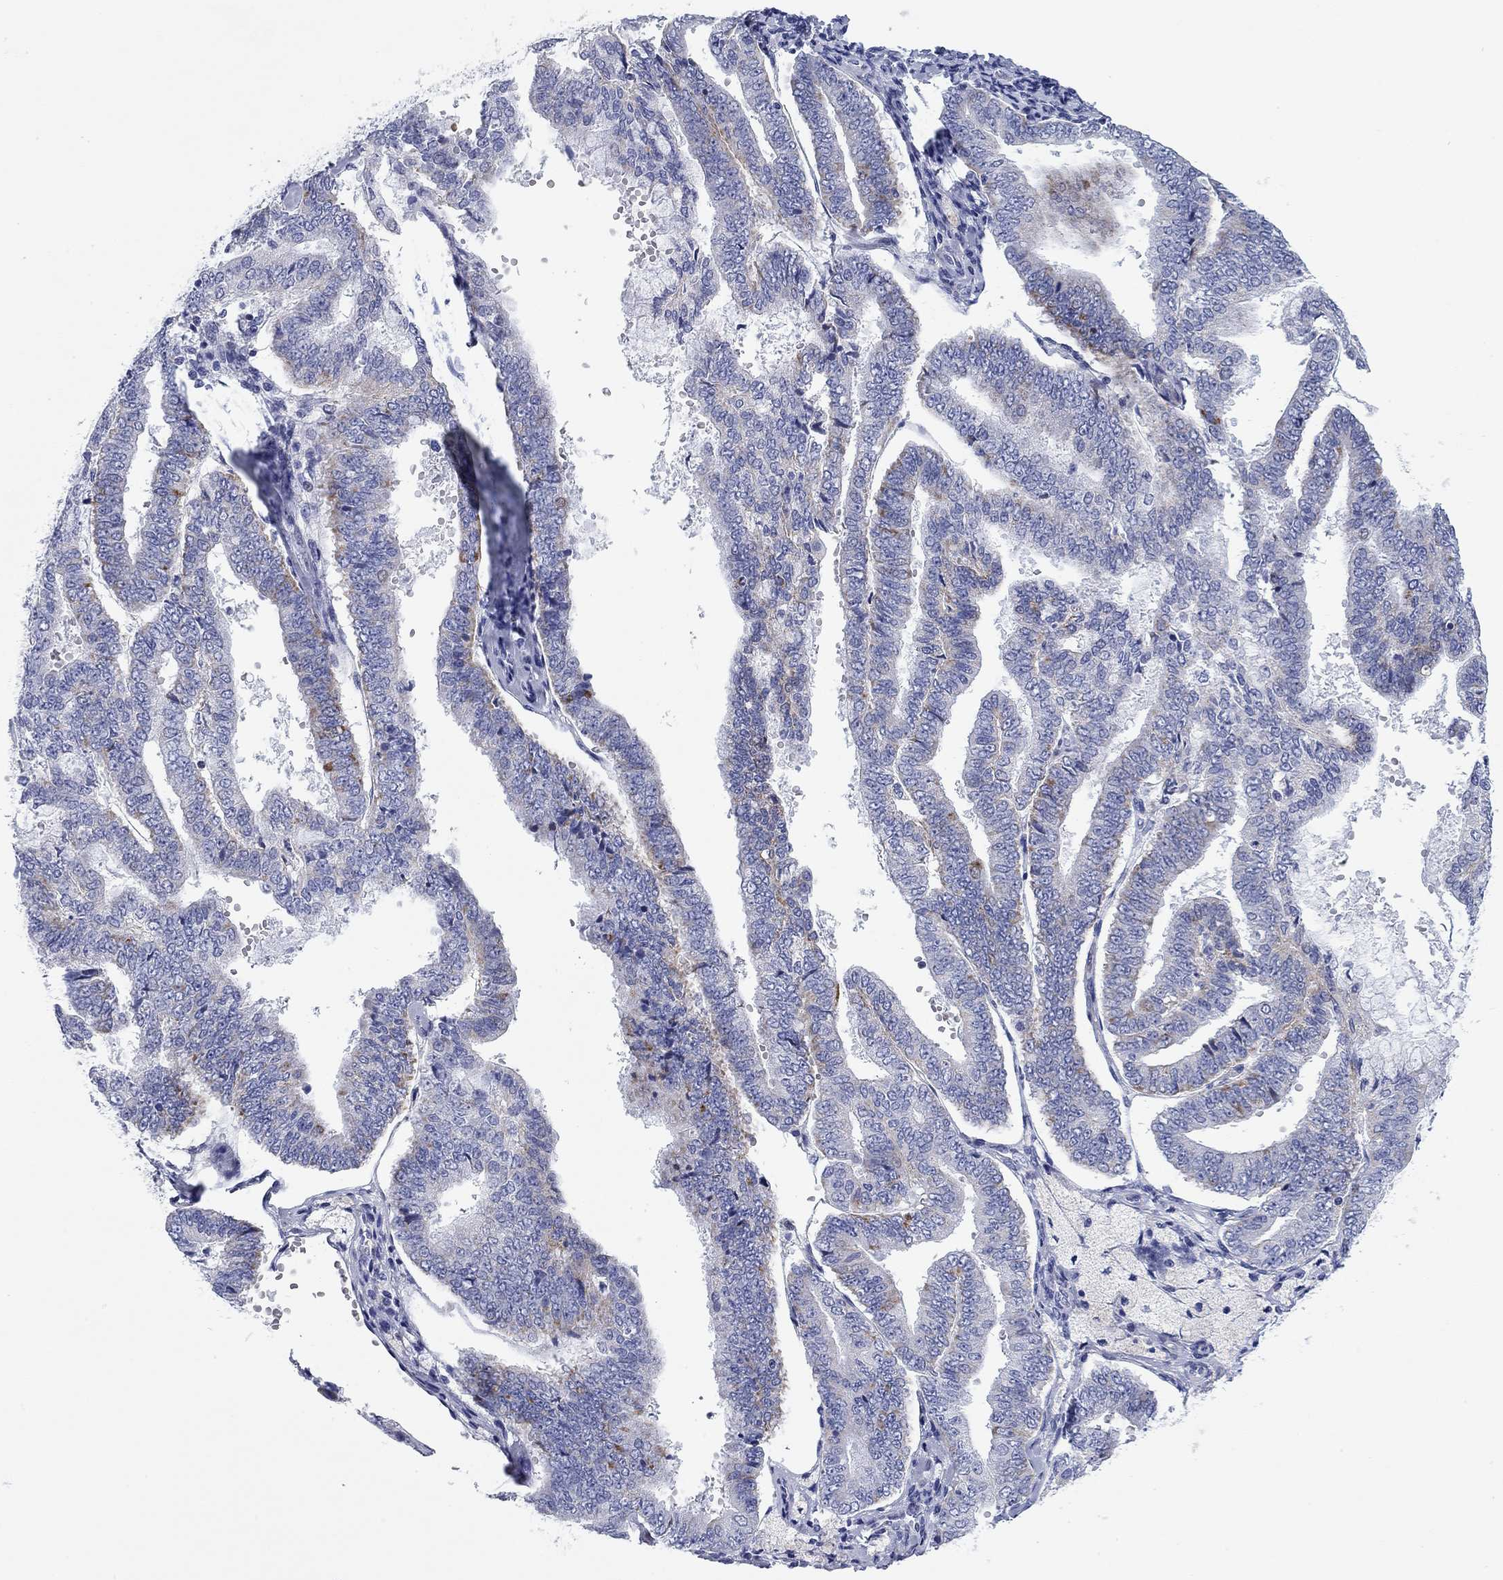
{"staining": {"intensity": "weak", "quantity": "<25%", "location": "cytoplasmic/membranous"}, "tissue": "endometrial cancer", "cell_type": "Tumor cells", "image_type": "cancer", "snomed": [{"axis": "morphology", "description": "Adenocarcinoma, NOS"}, {"axis": "topography", "description": "Endometrium"}], "caption": "Endometrial cancer was stained to show a protein in brown. There is no significant staining in tumor cells.", "gene": "CHI3L2", "patient": {"sex": "female", "age": 63}}